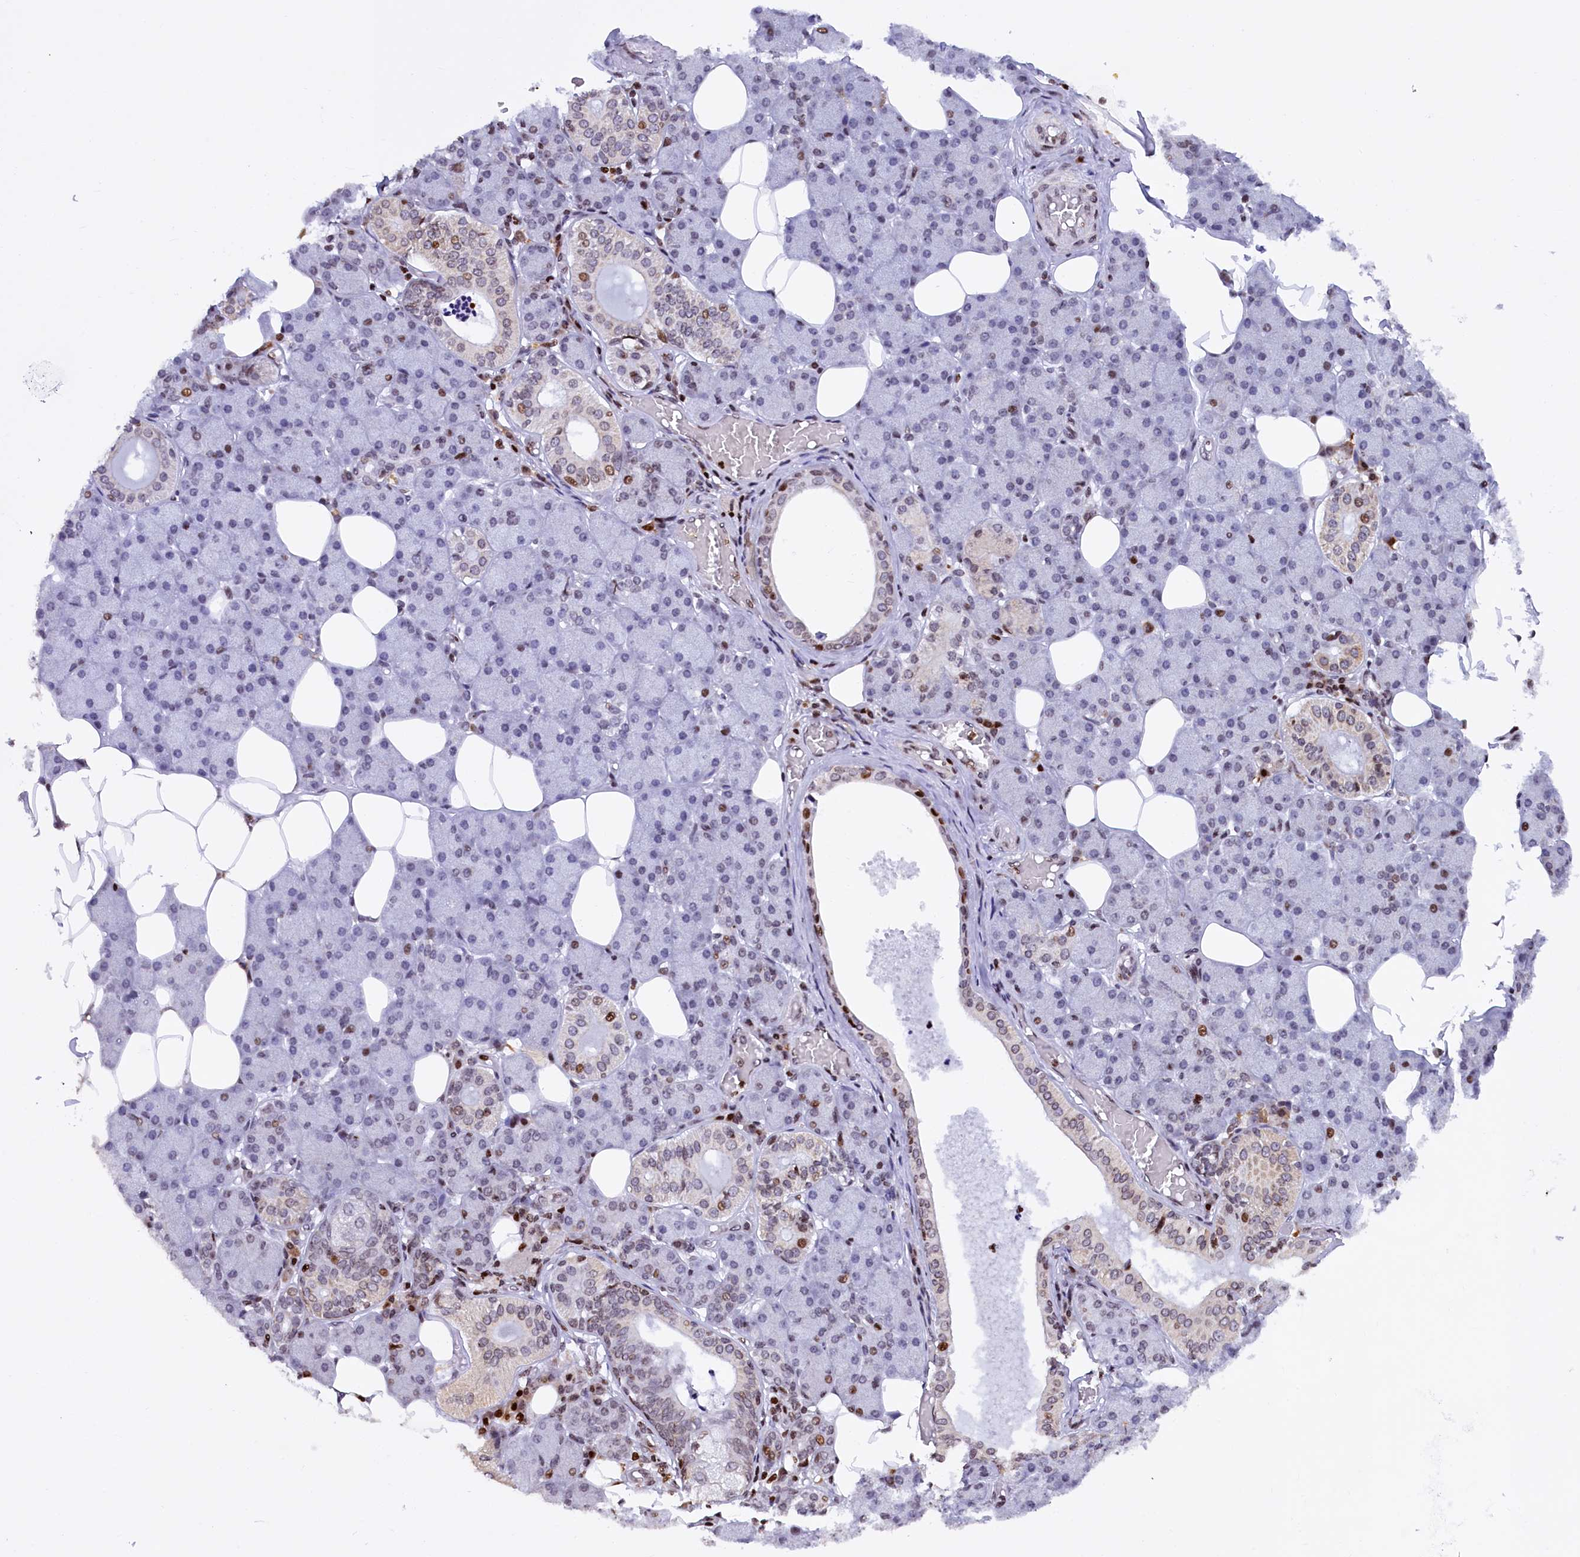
{"staining": {"intensity": "moderate", "quantity": "25%-75%", "location": "cytoplasmic/membranous,nuclear"}, "tissue": "salivary gland", "cell_type": "Glandular cells", "image_type": "normal", "snomed": [{"axis": "morphology", "description": "Normal tissue, NOS"}, {"axis": "topography", "description": "Salivary gland"}], "caption": "This image demonstrates unremarkable salivary gland stained with immunohistochemistry (IHC) to label a protein in brown. The cytoplasmic/membranous,nuclear of glandular cells show moderate positivity for the protein. Nuclei are counter-stained blue.", "gene": "TIMM29", "patient": {"sex": "female", "age": 33}}